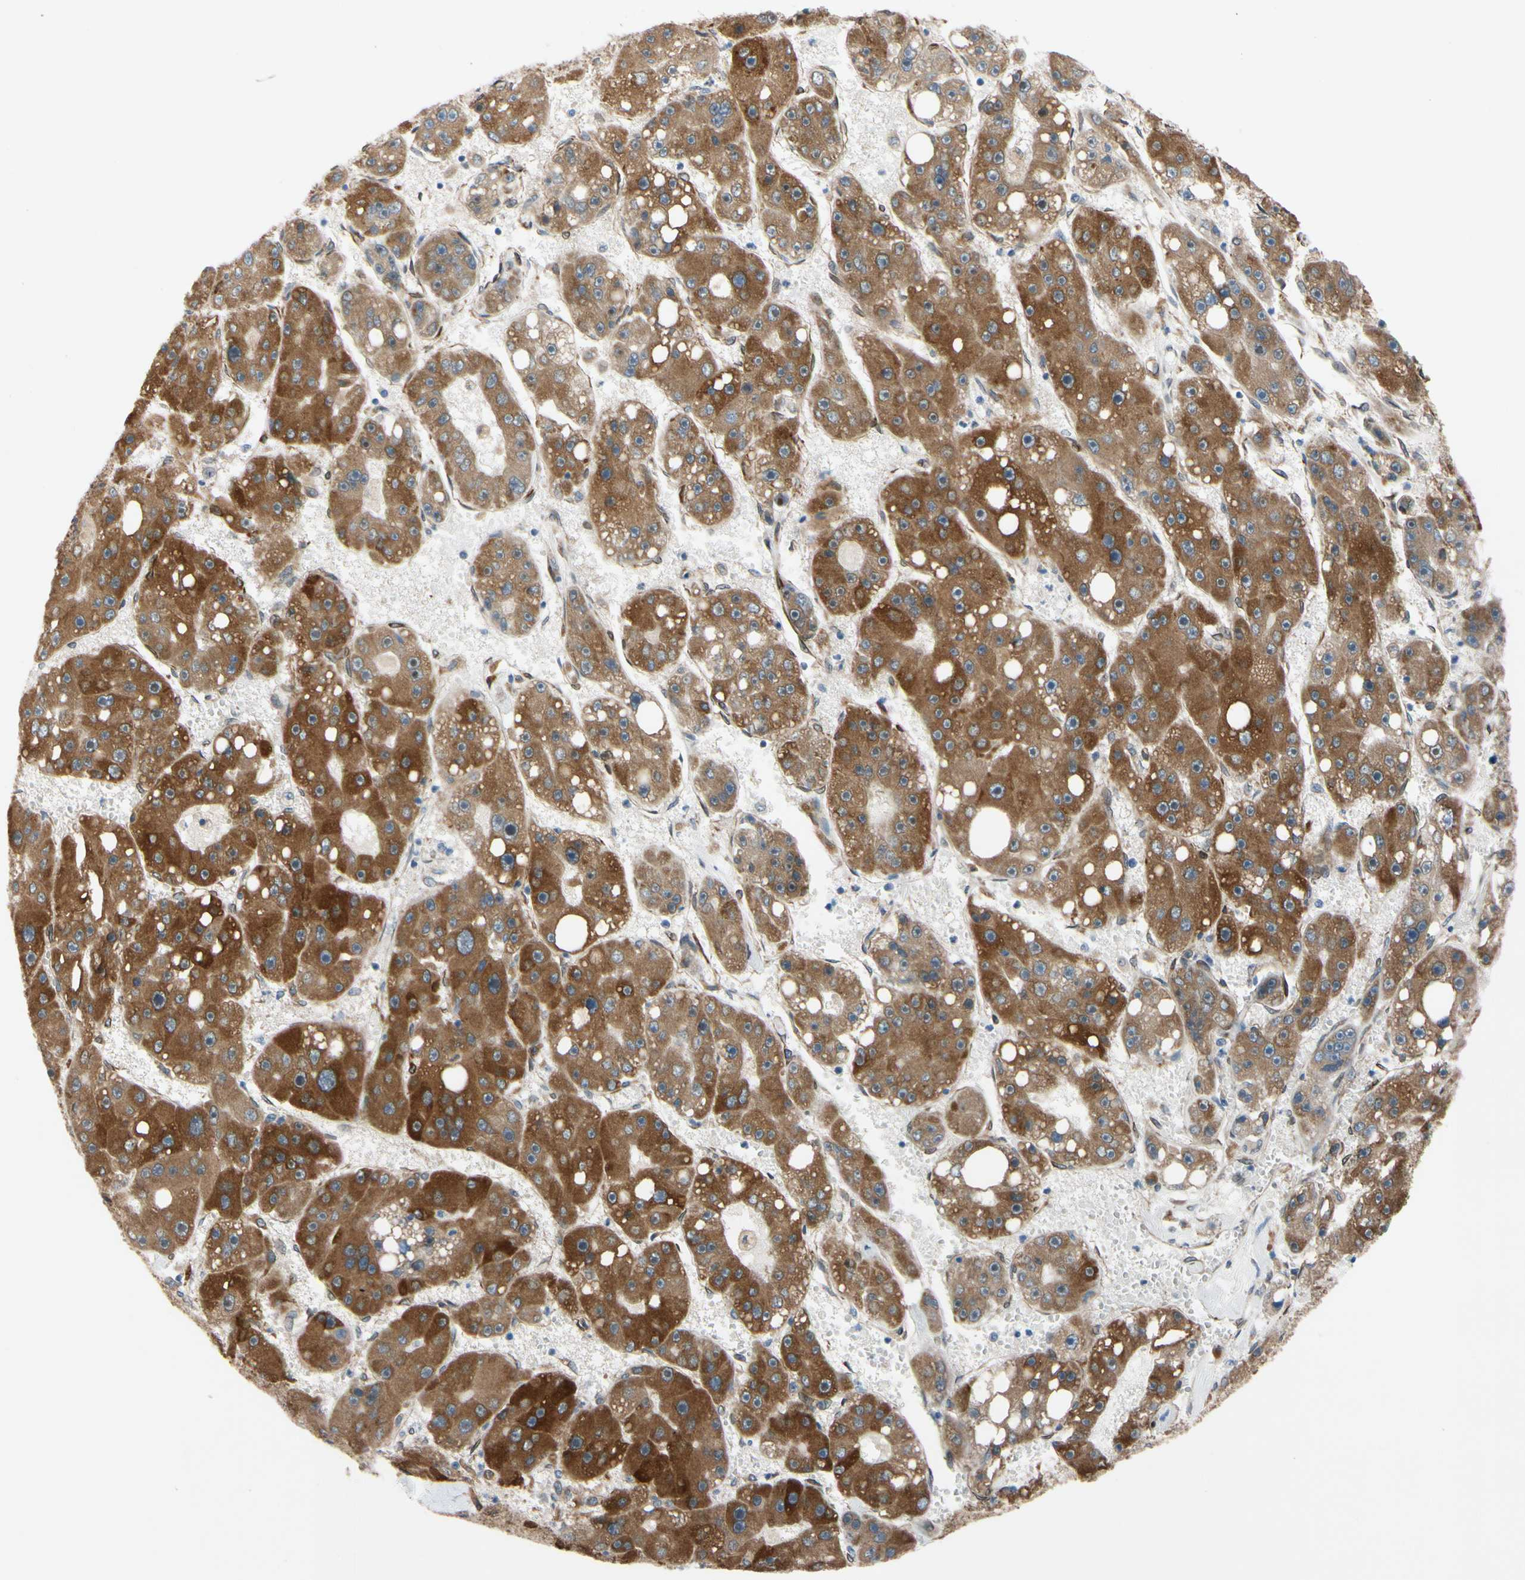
{"staining": {"intensity": "moderate", "quantity": ">75%", "location": "cytoplasmic/membranous"}, "tissue": "liver cancer", "cell_type": "Tumor cells", "image_type": "cancer", "snomed": [{"axis": "morphology", "description": "Carcinoma, Hepatocellular, NOS"}, {"axis": "topography", "description": "Liver"}], "caption": "Immunohistochemical staining of human liver hepatocellular carcinoma demonstrates moderate cytoplasmic/membranous protein staining in approximately >75% of tumor cells. (IHC, brightfield microscopy, high magnification).", "gene": "PRXL2A", "patient": {"sex": "female", "age": 61}}